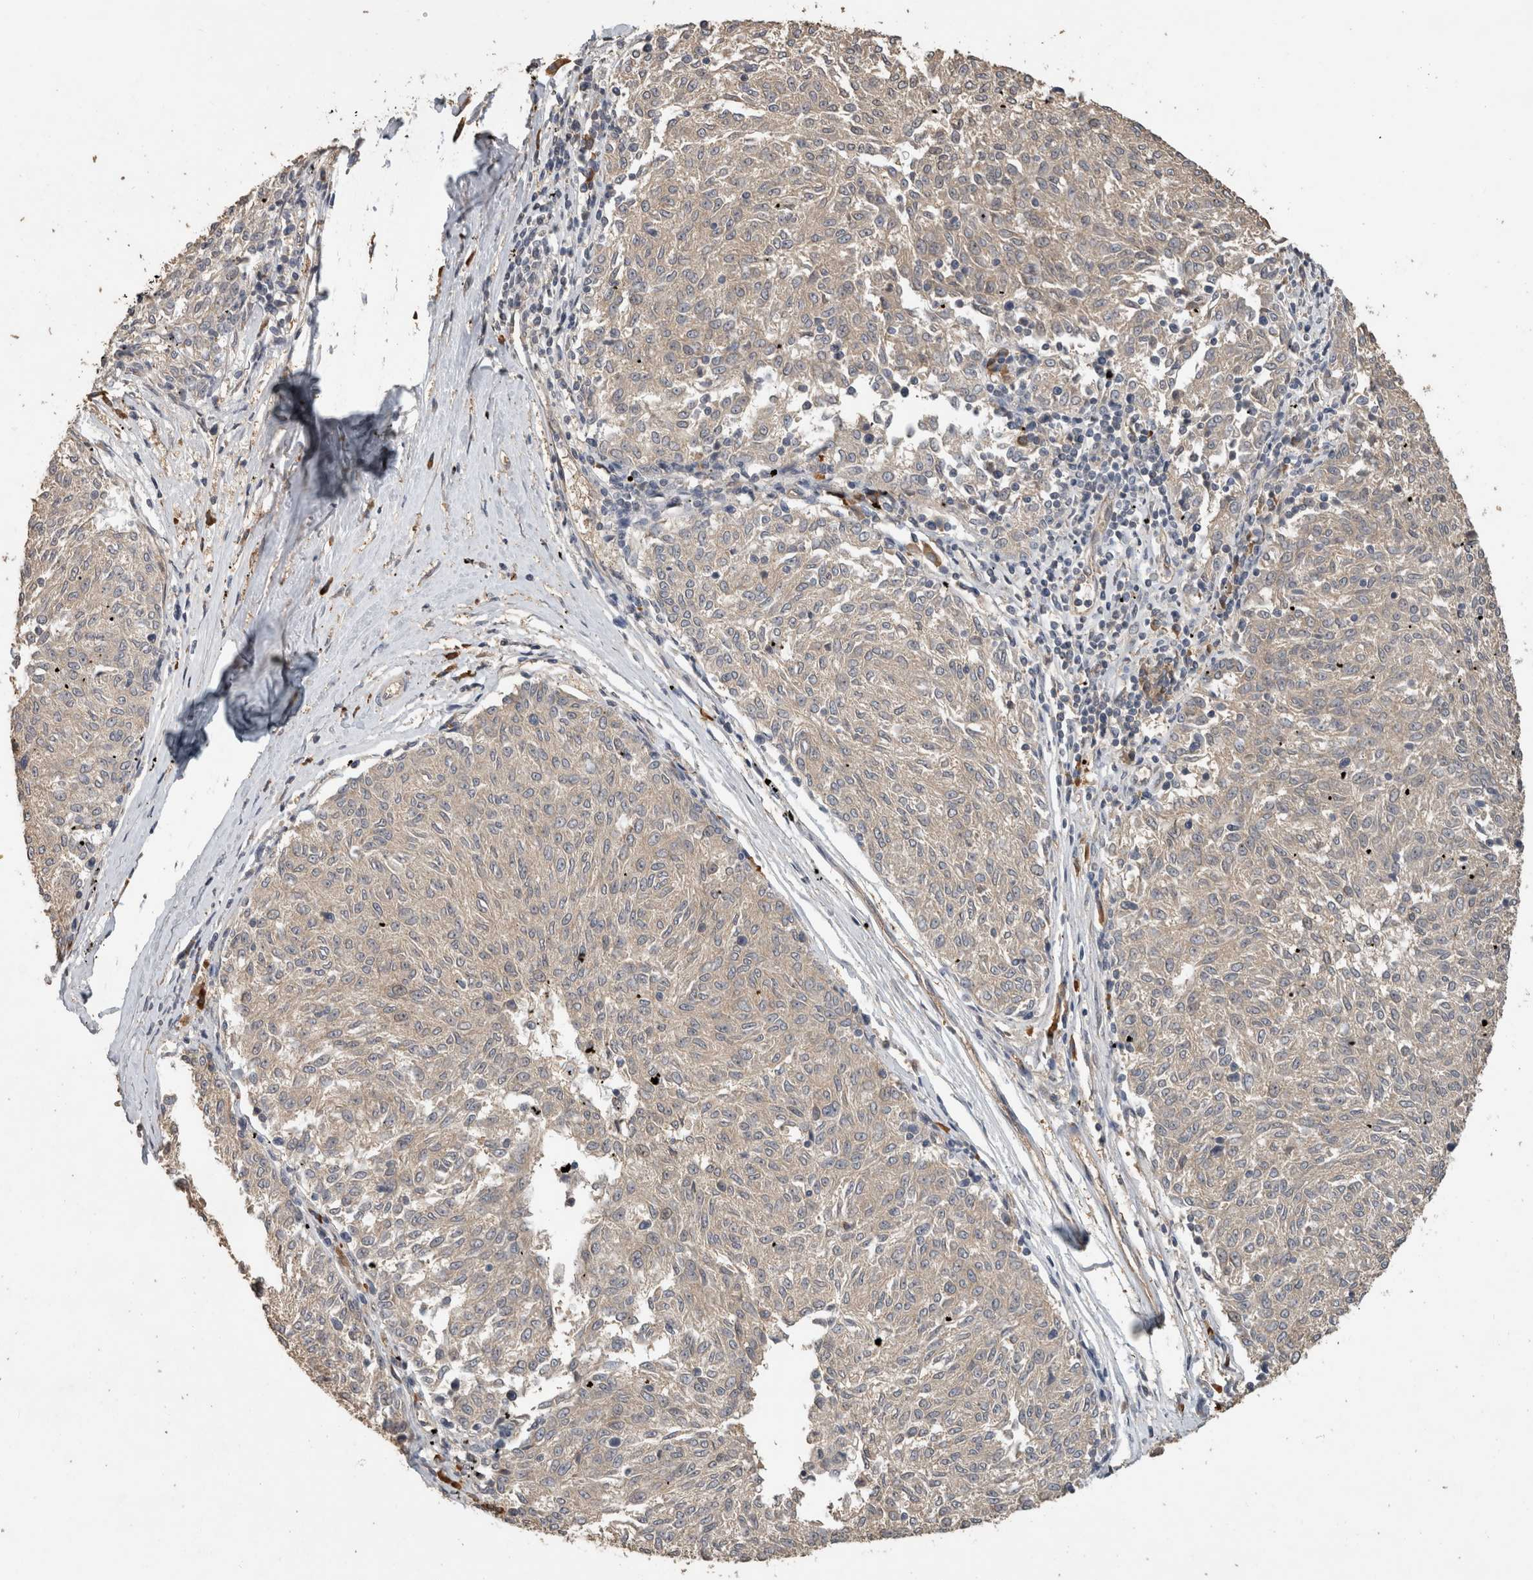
{"staining": {"intensity": "negative", "quantity": "none", "location": "none"}, "tissue": "melanoma", "cell_type": "Tumor cells", "image_type": "cancer", "snomed": [{"axis": "morphology", "description": "Malignant melanoma, NOS"}, {"axis": "topography", "description": "Skin"}], "caption": "Micrograph shows no protein staining in tumor cells of malignant melanoma tissue.", "gene": "RHPN1", "patient": {"sex": "female", "age": 72}}